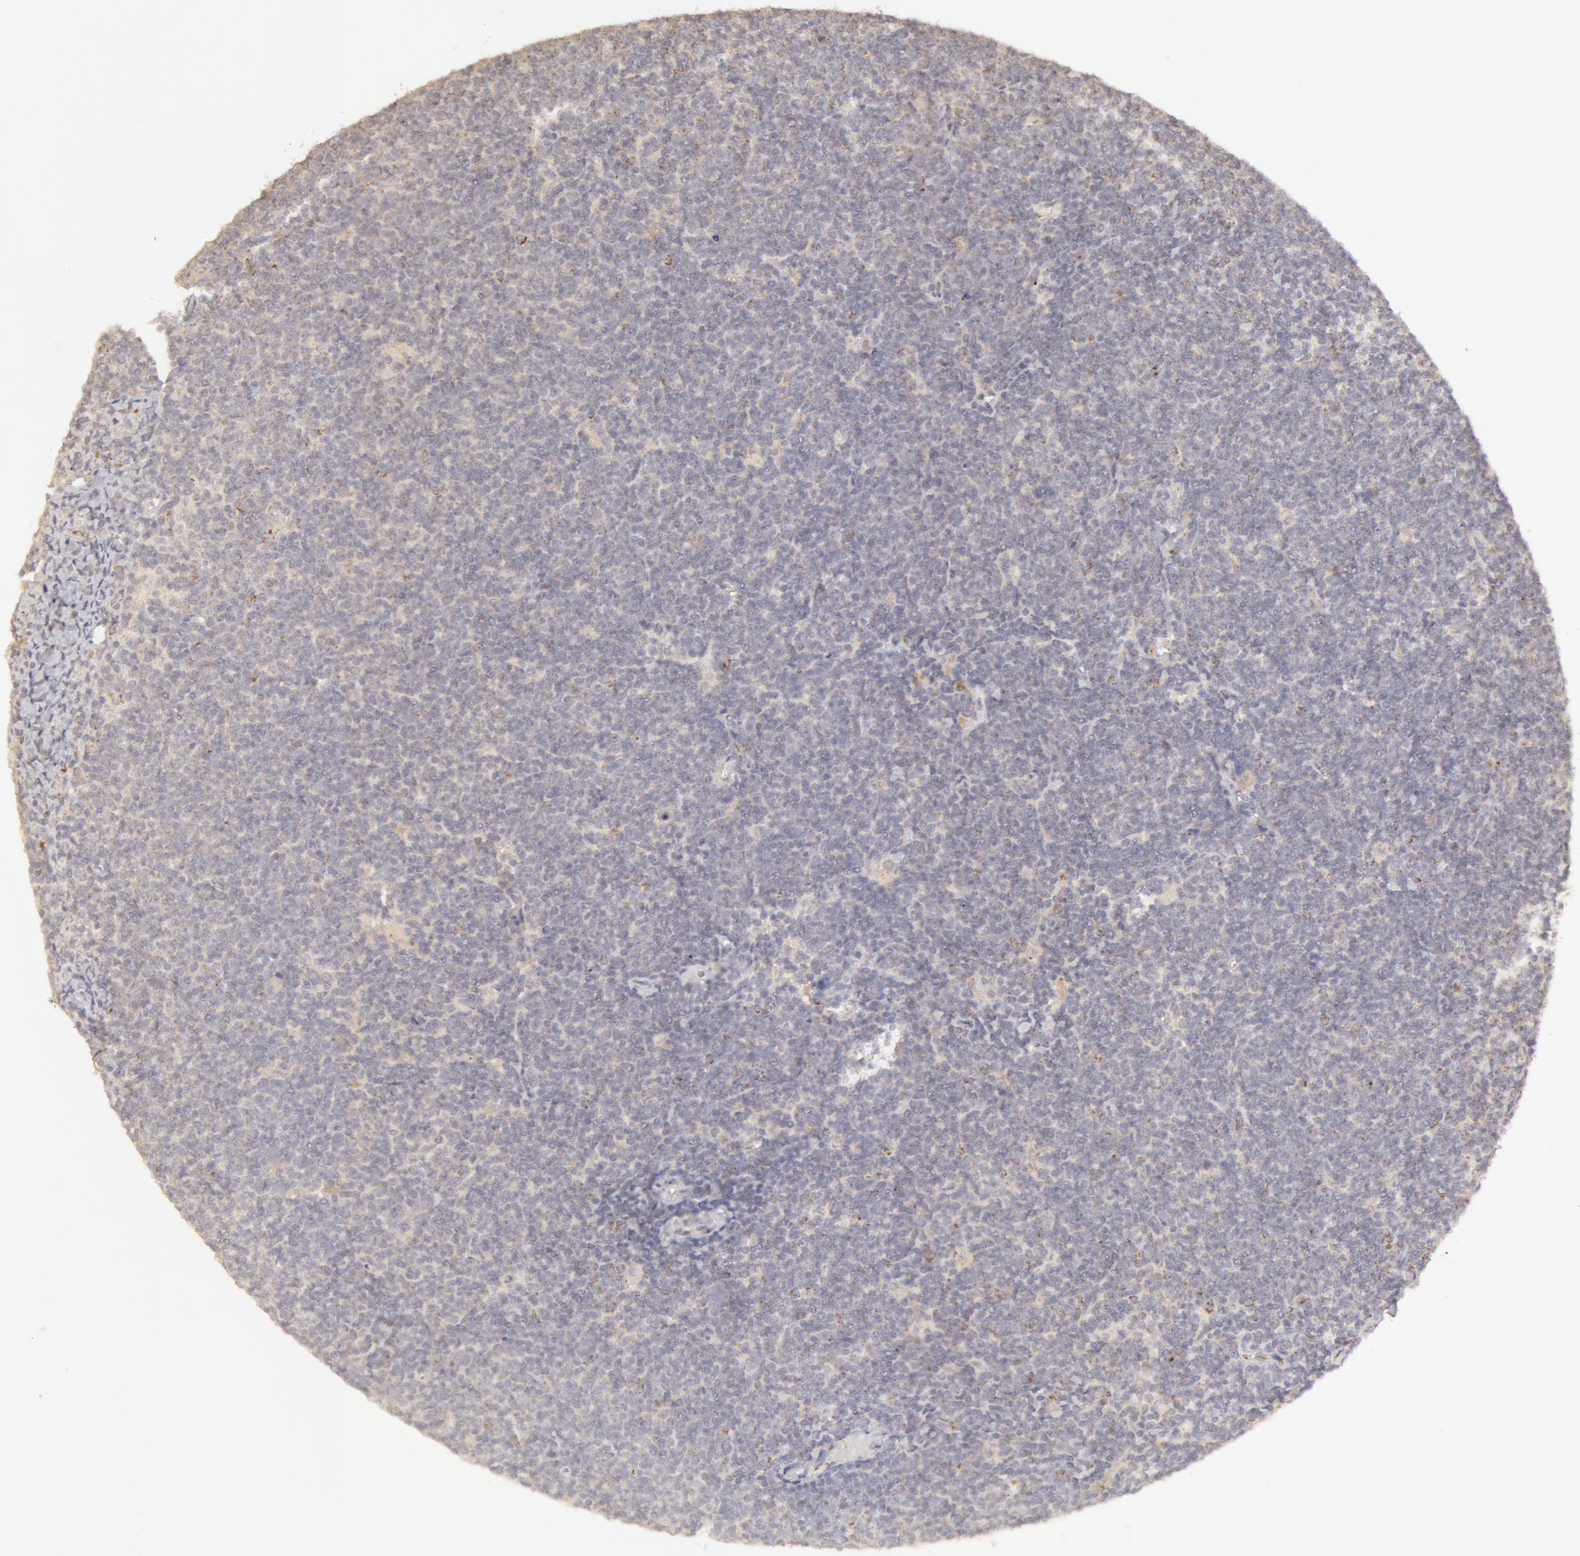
{"staining": {"intensity": "negative", "quantity": "none", "location": "none"}, "tissue": "lymphoma", "cell_type": "Tumor cells", "image_type": "cancer", "snomed": [{"axis": "morphology", "description": "Malignant lymphoma, non-Hodgkin's type, Low grade"}, {"axis": "topography", "description": "Lymph node"}], "caption": "Tumor cells show no significant protein positivity in lymphoma. (Stains: DAB IHC with hematoxylin counter stain, Microscopy: brightfield microscopy at high magnification).", "gene": "ADPRH", "patient": {"sex": "male", "age": 65}}